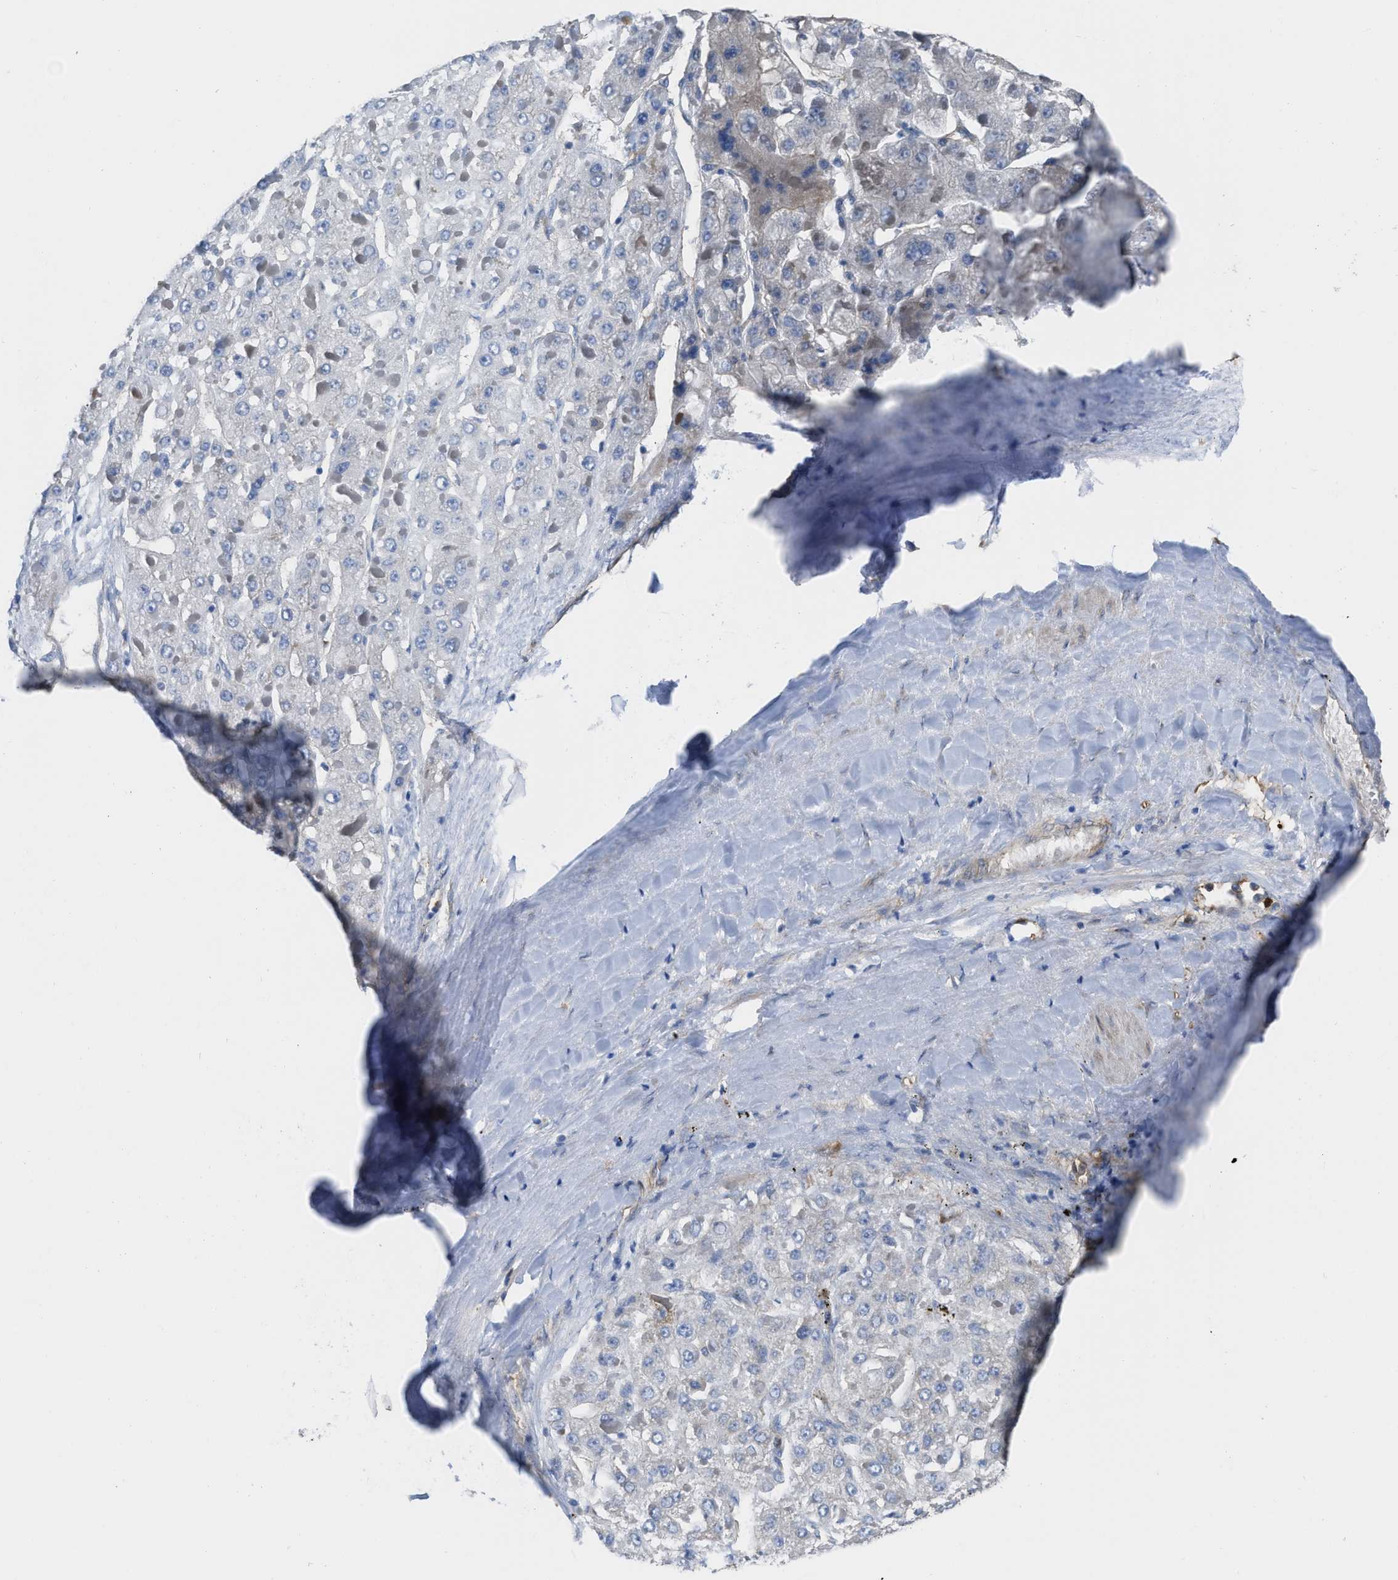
{"staining": {"intensity": "negative", "quantity": "none", "location": "none"}, "tissue": "liver cancer", "cell_type": "Tumor cells", "image_type": "cancer", "snomed": [{"axis": "morphology", "description": "Carcinoma, Hepatocellular, NOS"}, {"axis": "topography", "description": "Liver"}], "caption": "Human hepatocellular carcinoma (liver) stained for a protein using immunohistochemistry displays no expression in tumor cells.", "gene": "TRIOBP", "patient": {"sex": "female", "age": 73}}